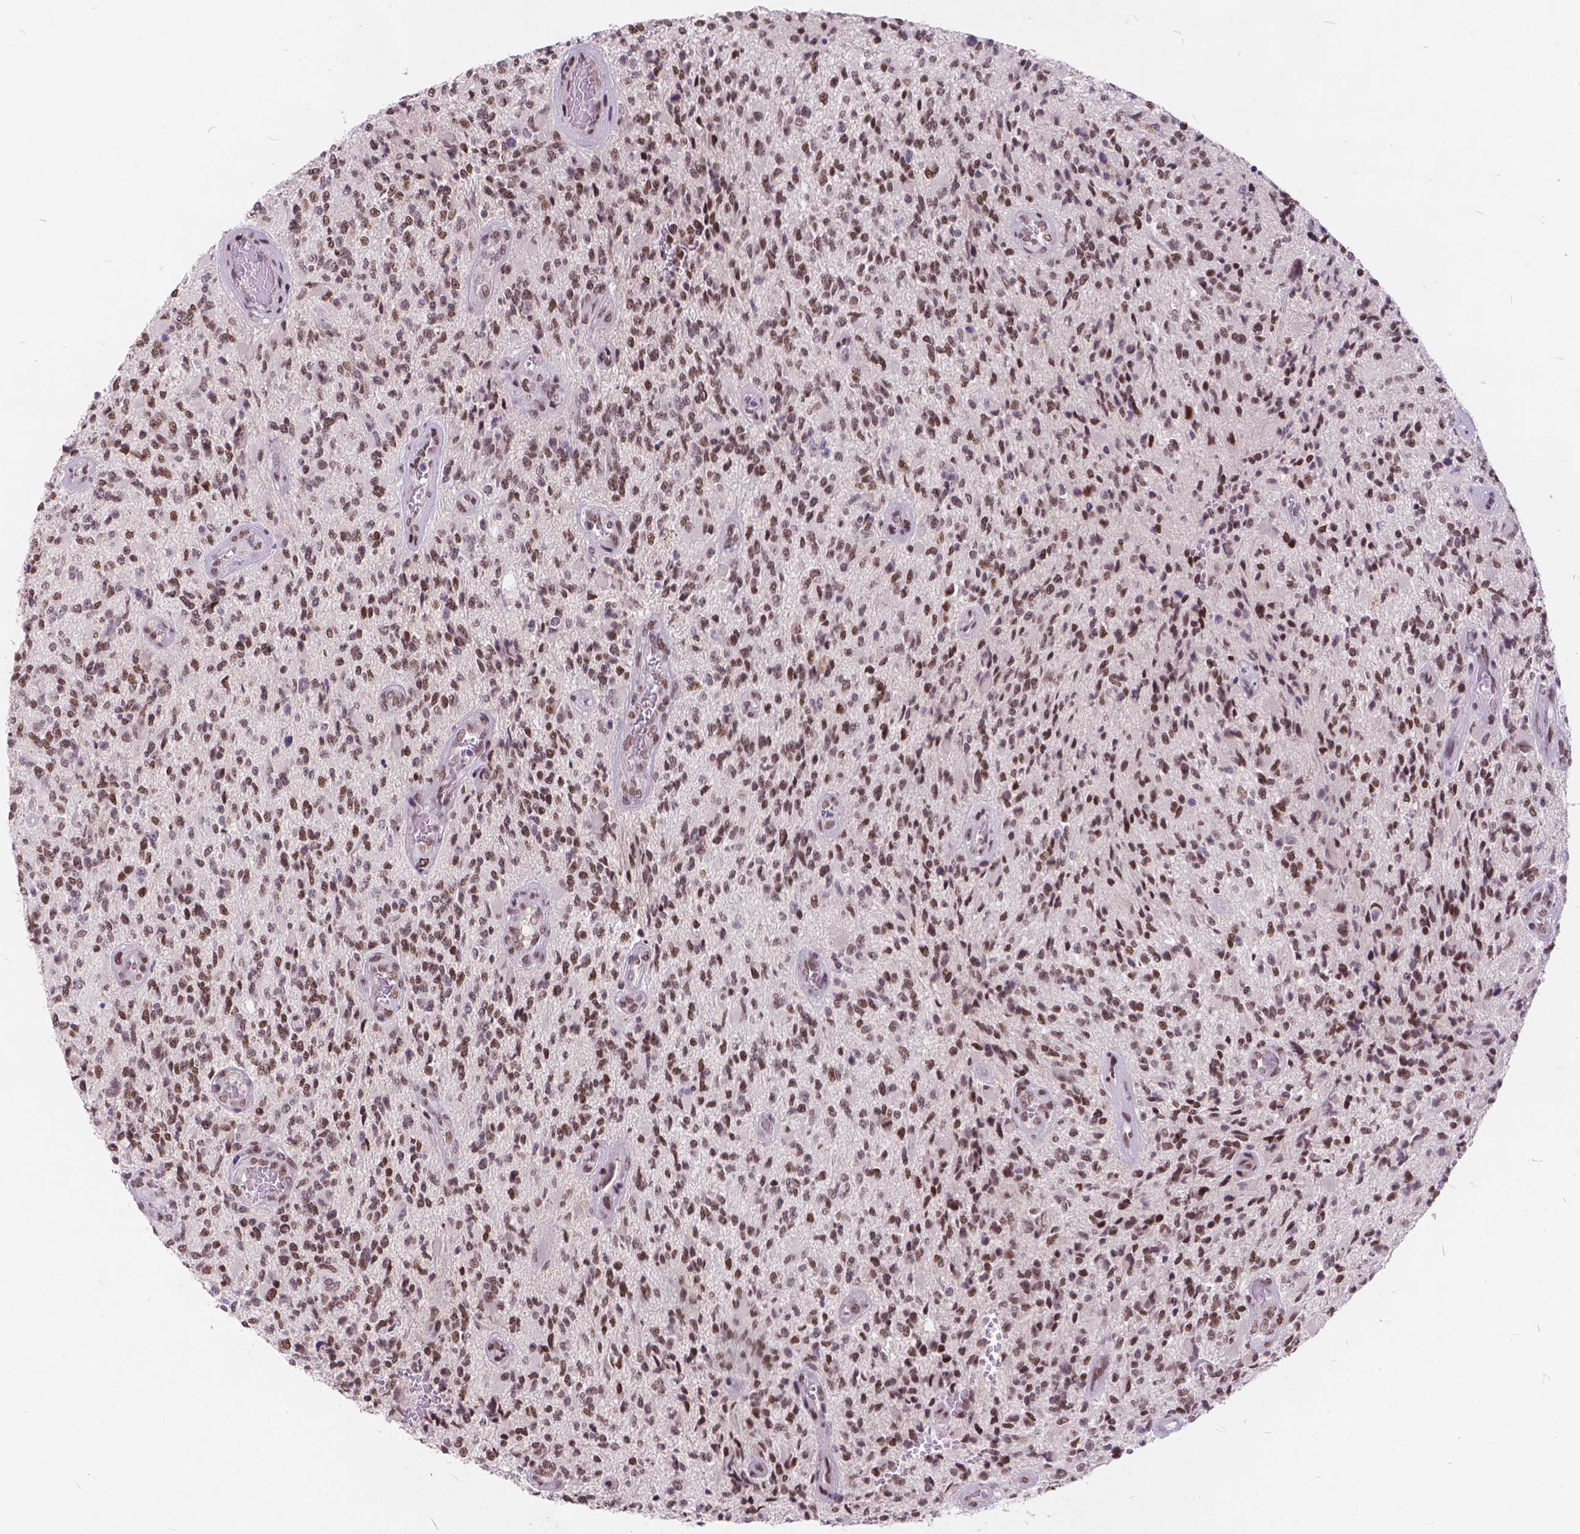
{"staining": {"intensity": "moderate", "quantity": ">75%", "location": "nuclear"}, "tissue": "glioma", "cell_type": "Tumor cells", "image_type": "cancer", "snomed": [{"axis": "morphology", "description": "Glioma, malignant, High grade"}, {"axis": "topography", "description": "Brain"}], "caption": "Glioma stained with DAB immunohistochemistry (IHC) displays medium levels of moderate nuclear expression in about >75% of tumor cells. The protein is shown in brown color, while the nuclei are stained blue.", "gene": "FAM53A", "patient": {"sex": "female", "age": 63}}